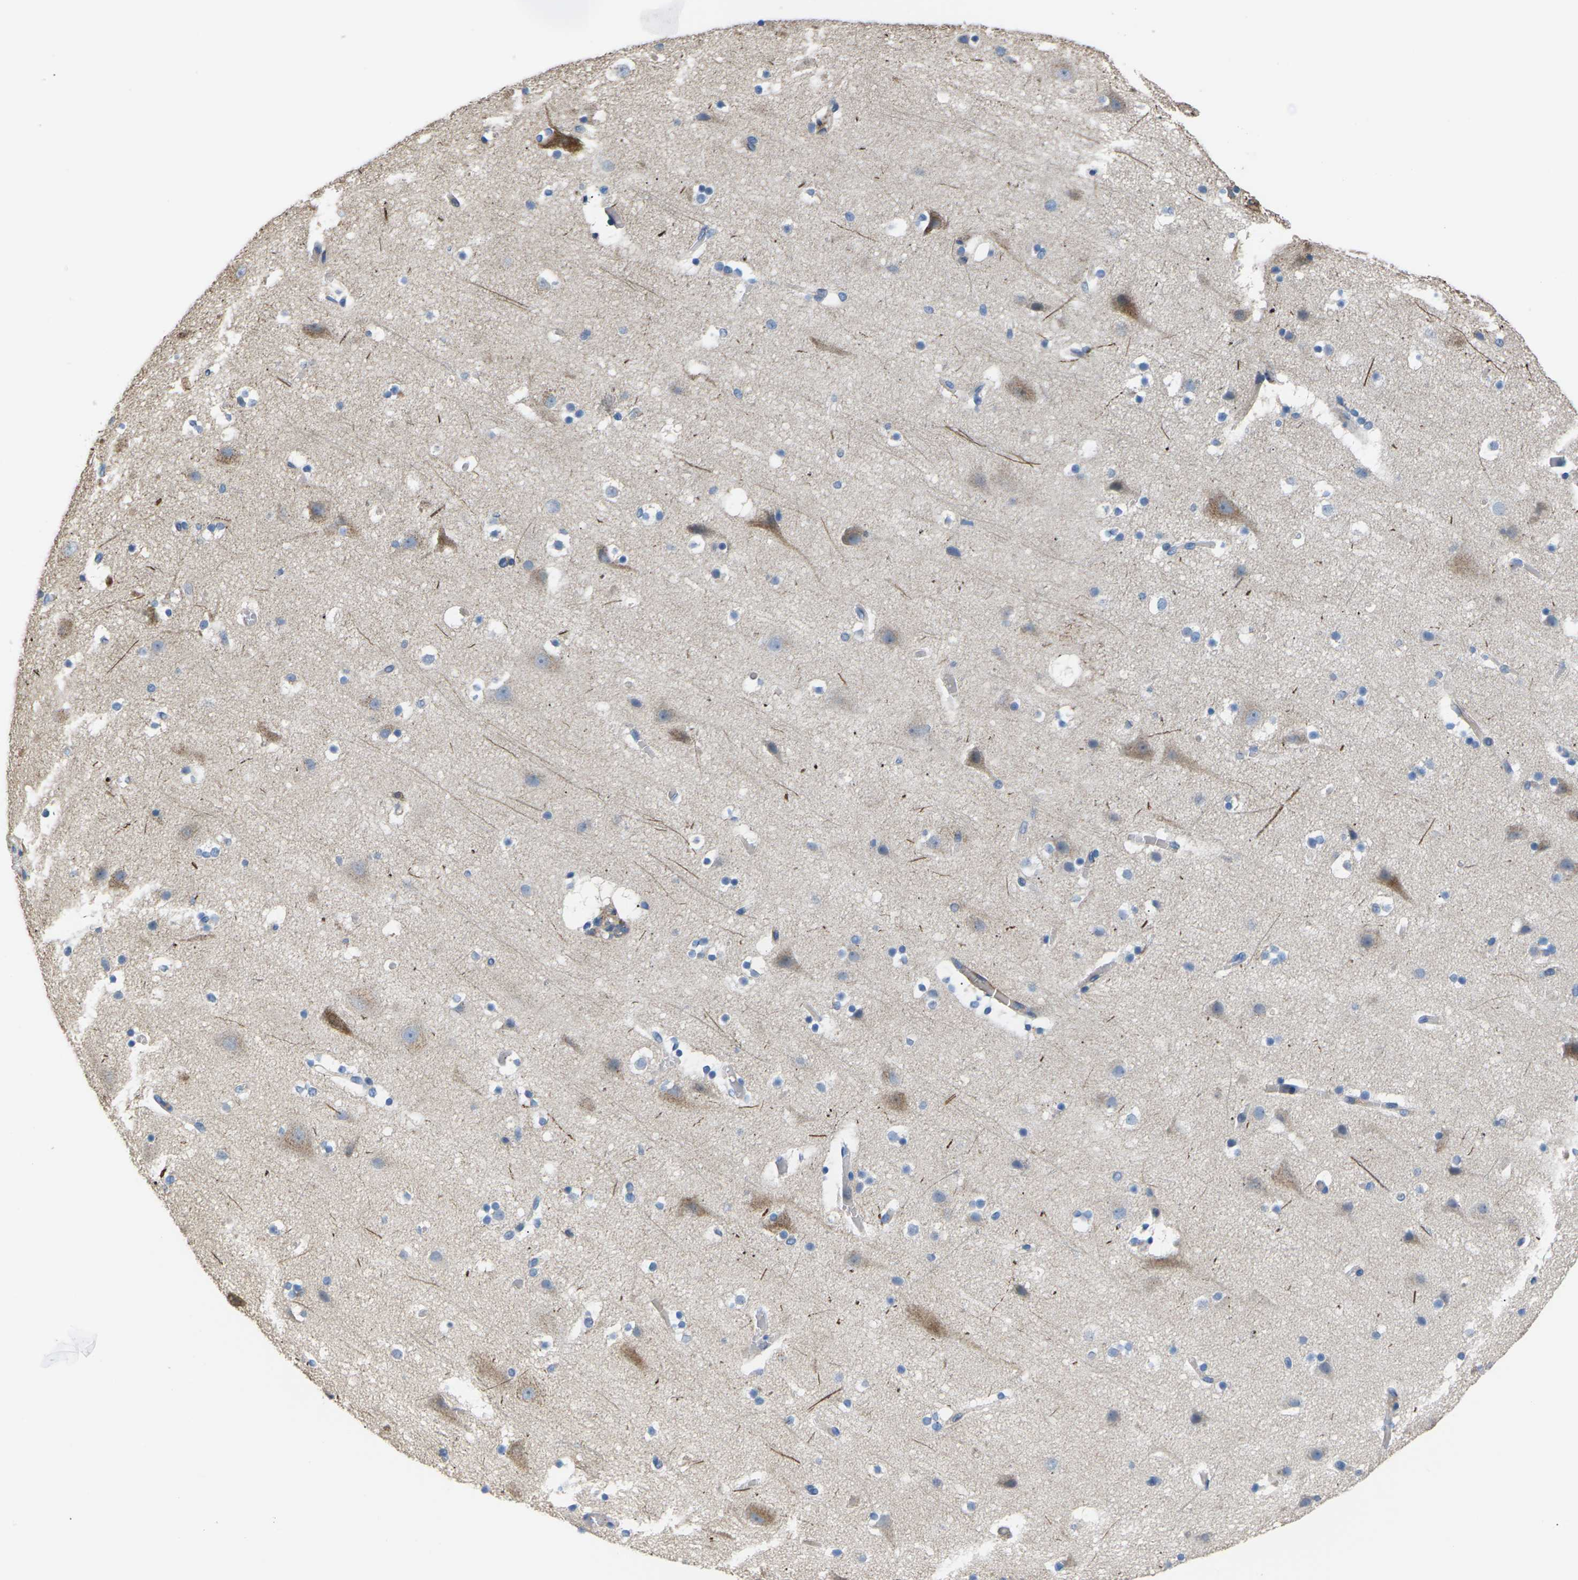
{"staining": {"intensity": "negative", "quantity": "none", "location": "none"}, "tissue": "cerebral cortex", "cell_type": "Endothelial cells", "image_type": "normal", "snomed": [{"axis": "morphology", "description": "Normal tissue, NOS"}, {"axis": "topography", "description": "Cerebral cortex"}], "caption": "Immunohistochemistry micrograph of unremarkable cerebral cortex: human cerebral cortex stained with DAB exhibits no significant protein positivity in endothelial cells.", "gene": "KLHDC8B", "patient": {"sex": "male", "age": 45}}